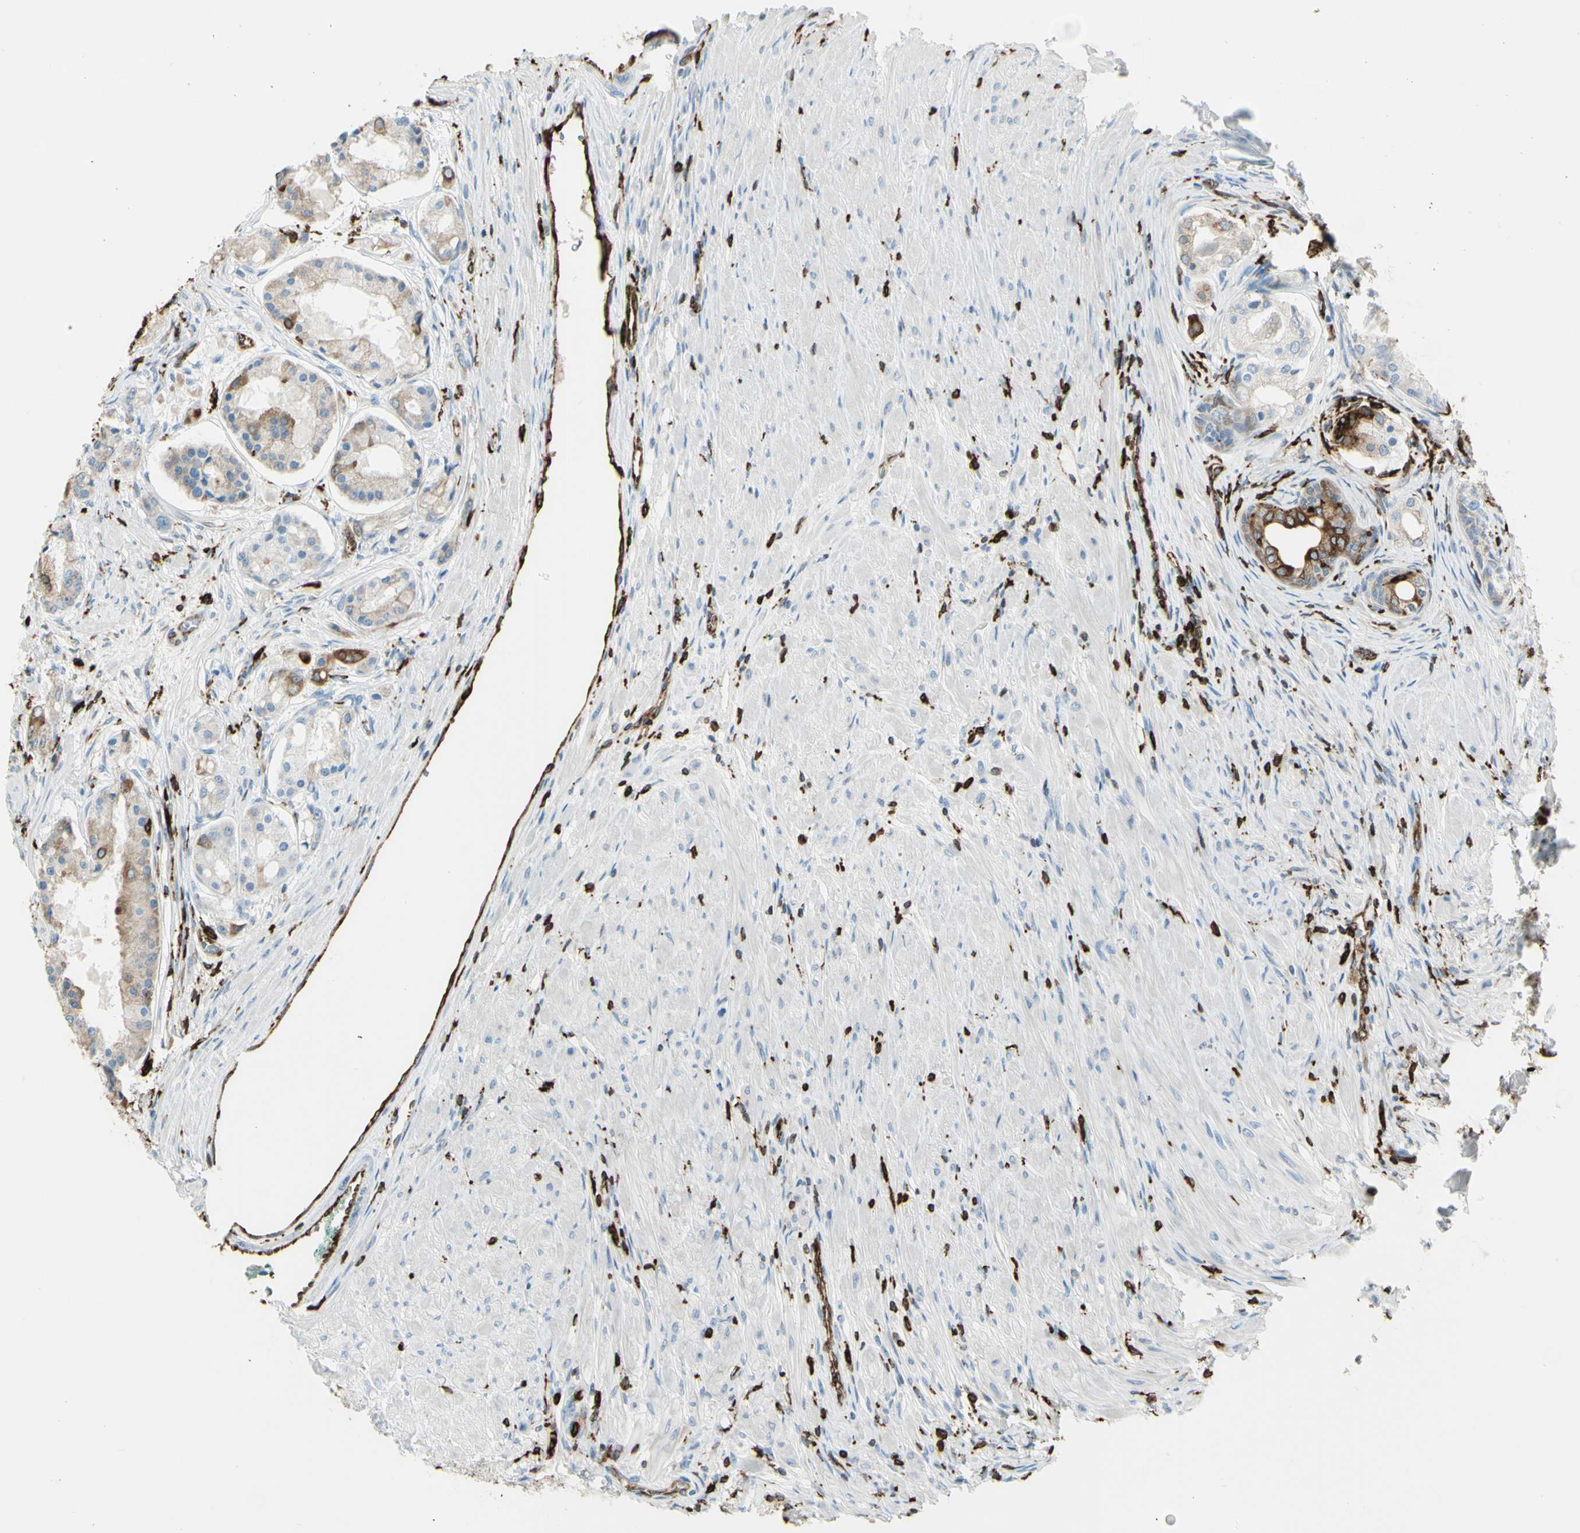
{"staining": {"intensity": "weak", "quantity": "25%-75%", "location": "cytoplasmic/membranous"}, "tissue": "prostate cancer", "cell_type": "Tumor cells", "image_type": "cancer", "snomed": [{"axis": "morphology", "description": "Adenocarcinoma, High grade"}, {"axis": "topography", "description": "Prostate"}], "caption": "Adenocarcinoma (high-grade) (prostate) was stained to show a protein in brown. There is low levels of weak cytoplasmic/membranous positivity in about 25%-75% of tumor cells.", "gene": "CD74", "patient": {"sex": "male", "age": 59}}